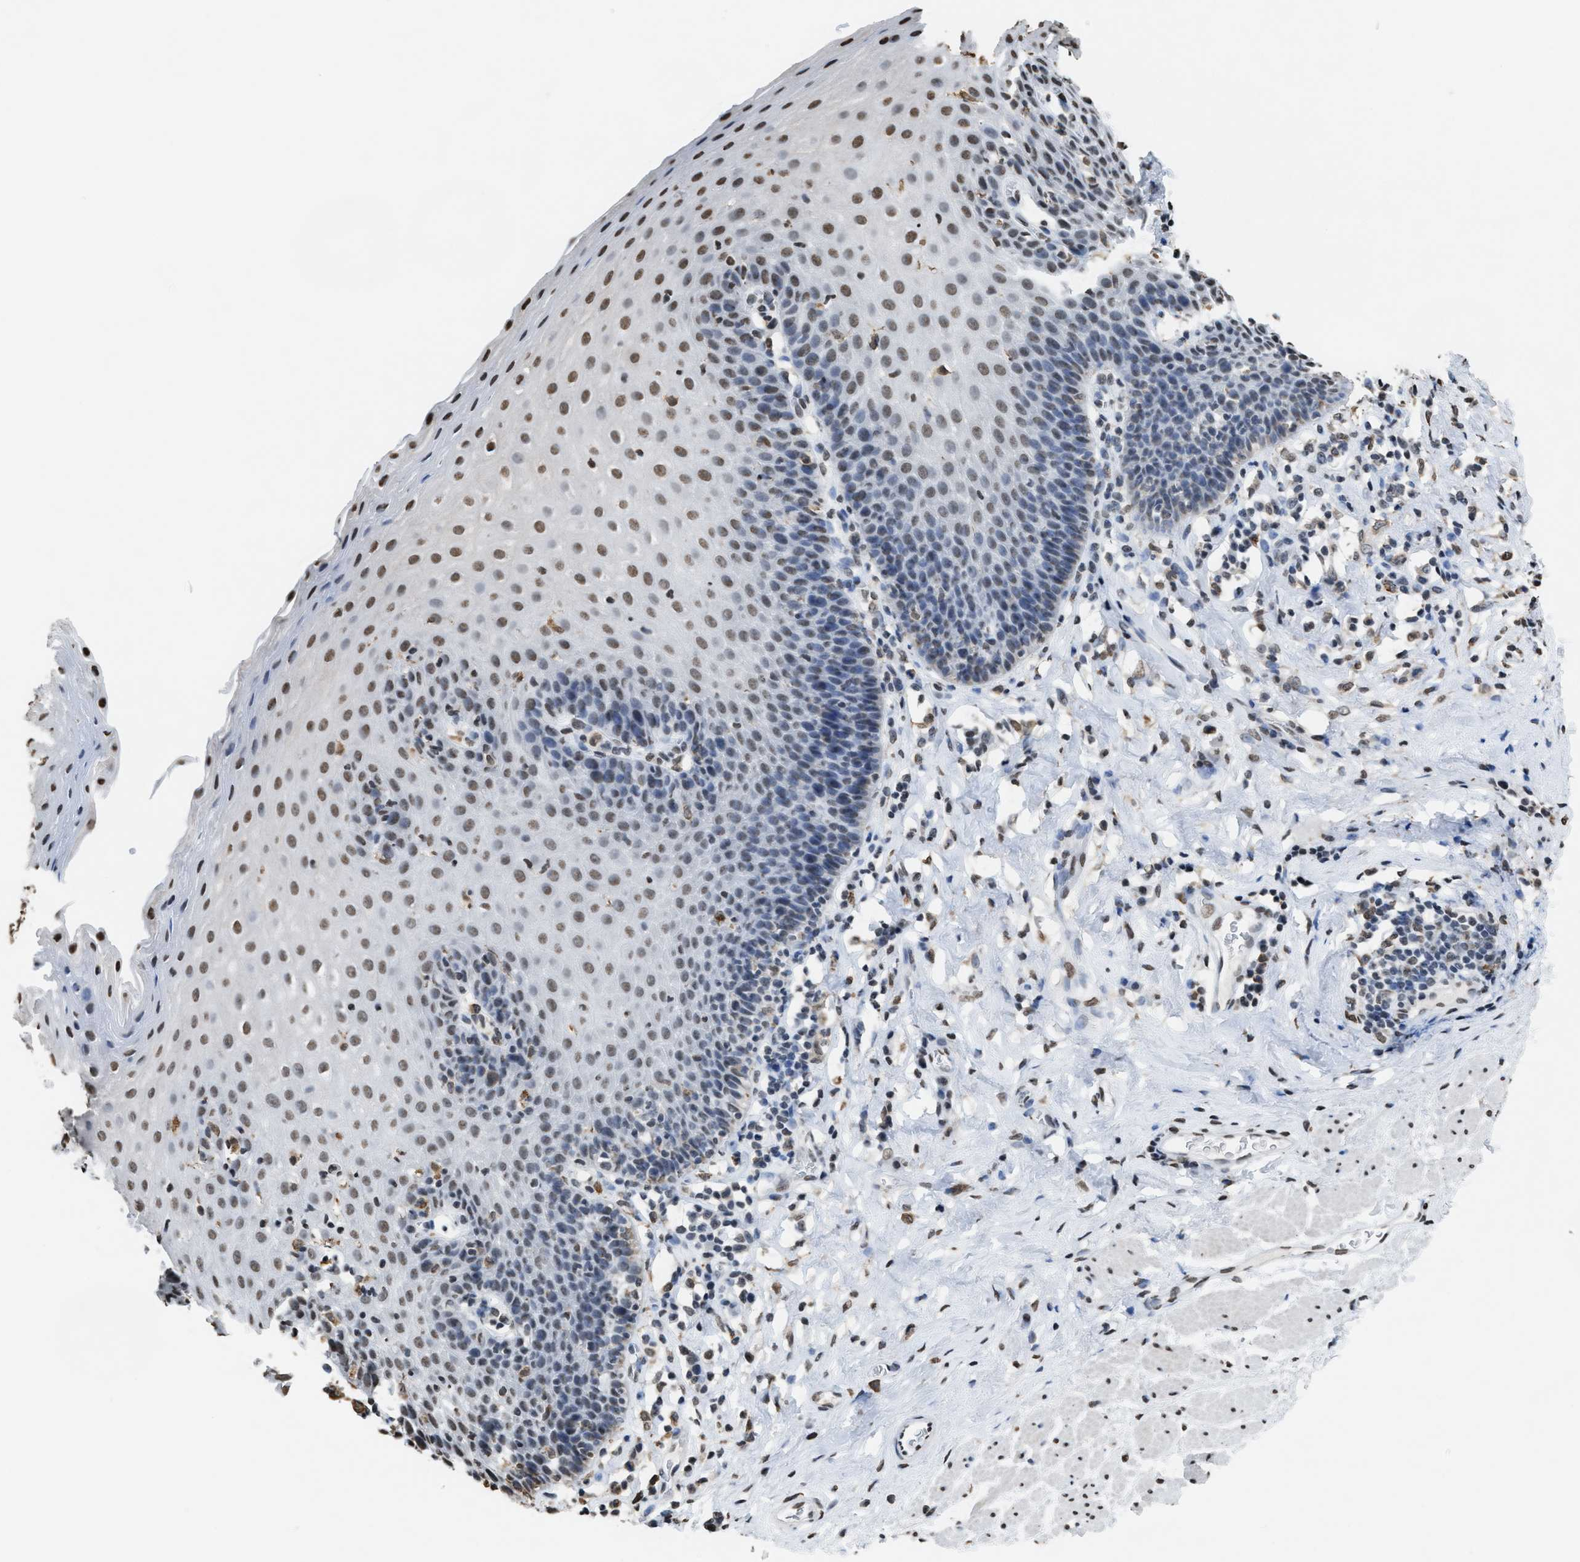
{"staining": {"intensity": "moderate", "quantity": "<25%", "location": "nuclear"}, "tissue": "esophagus", "cell_type": "Squamous epithelial cells", "image_type": "normal", "snomed": [{"axis": "morphology", "description": "Normal tissue, NOS"}, {"axis": "topography", "description": "Esophagus"}], "caption": "The histopathology image shows immunohistochemical staining of unremarkable esophagus. There is moderate nuclear expression is present in approximately <25% of squamous epithelial cells.", "gene": "NUP88", "patient": {"sex": "female", "age": 61}}